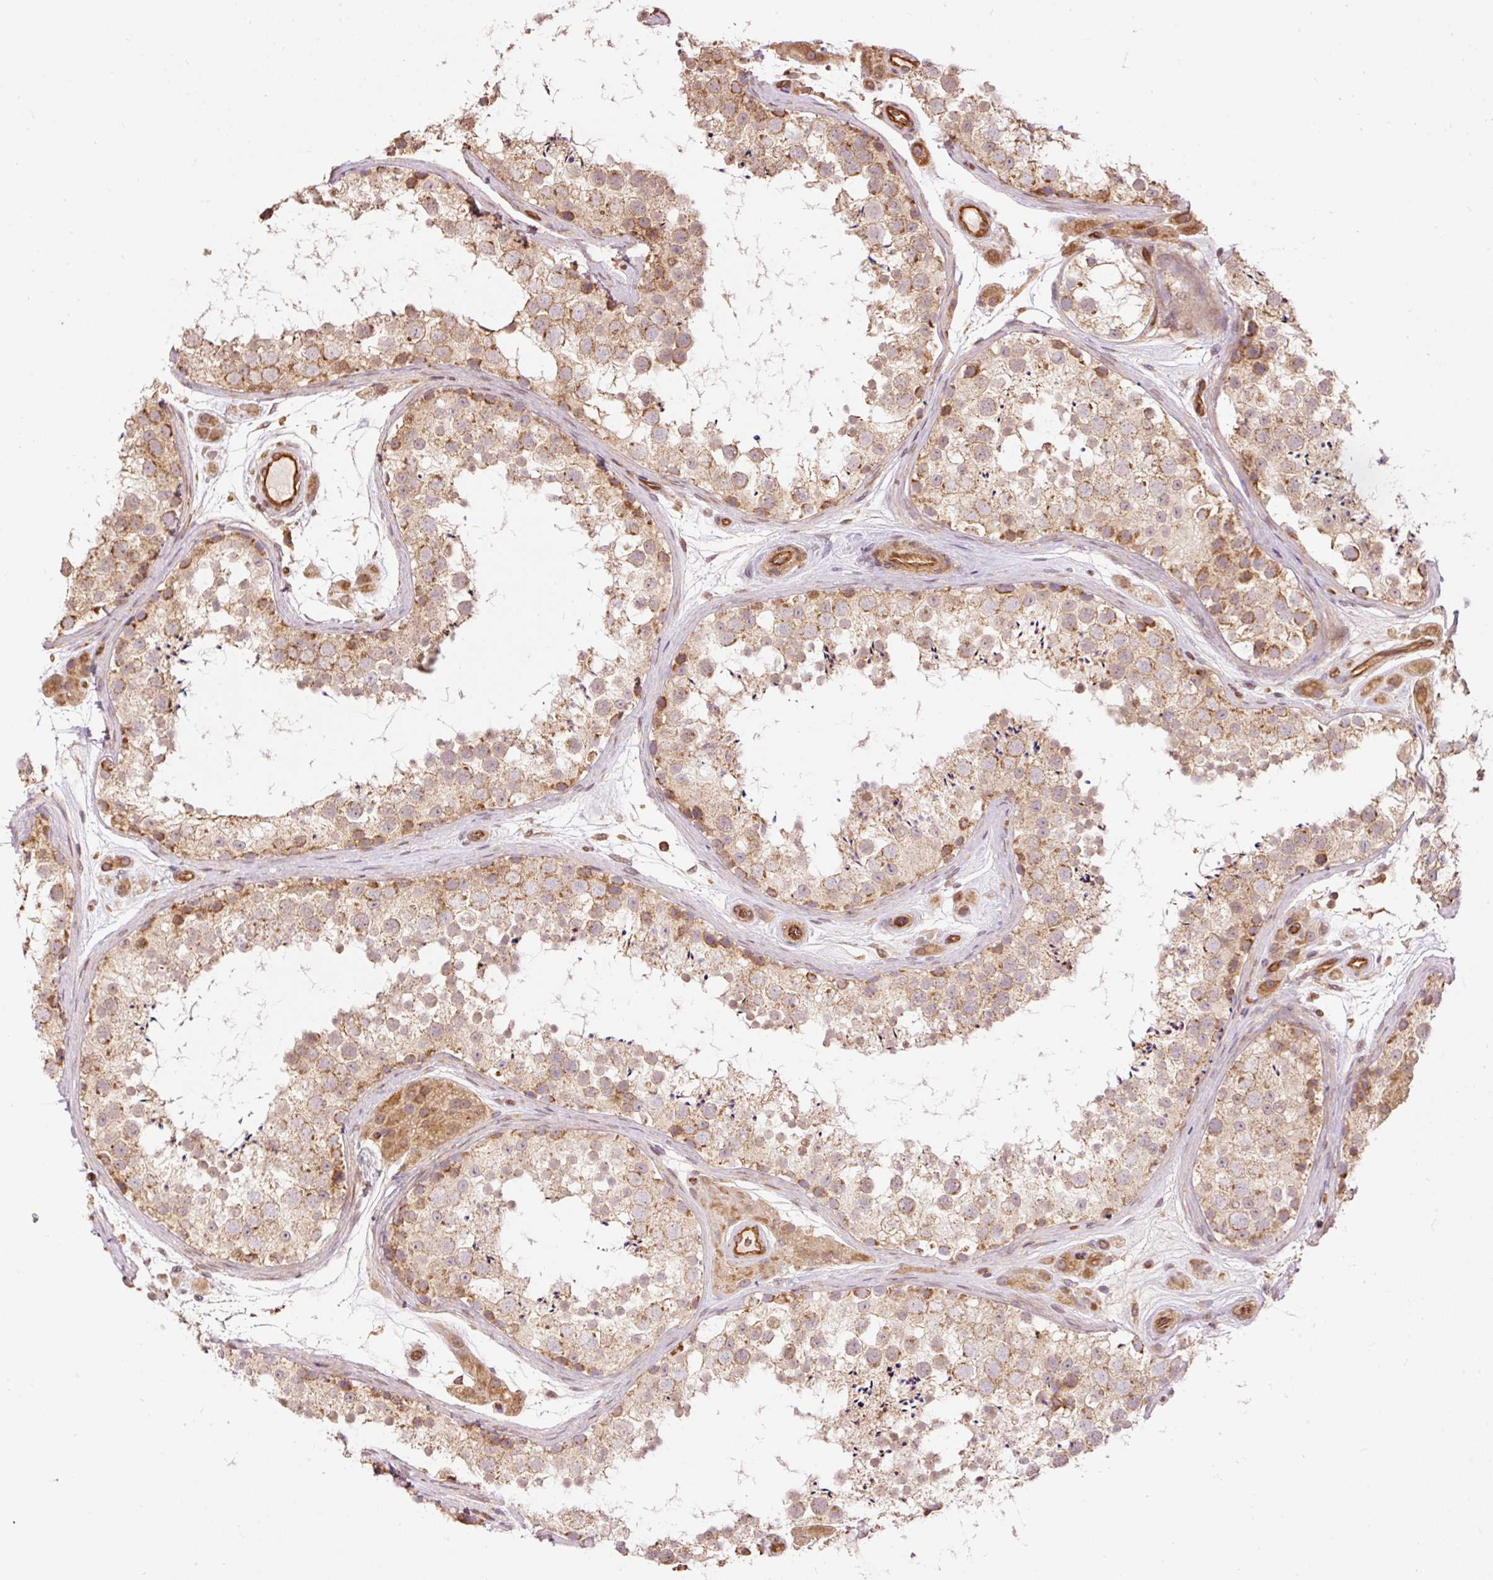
{"staining": {"intensity": "moderate", "quantity": ">75%", "location": "cytoplasmic/membranous"}, "tissue": "testis", "cell_type": "Cells in seminiferous ducts", "image_type": "normal", "snomed": [{"axis": "morphology", "description": "Normal tissue, NOS"}, {"axis": "topography", "description": "Testis"}], "caption": "Testis stained with a brown dye reveals moderate cytoplasmic/membranous positive staining in approximately >75% of cells in seminiferous ducts.", "gene": "ADCY4", "patient": {"sex": "male", "age": 41}}